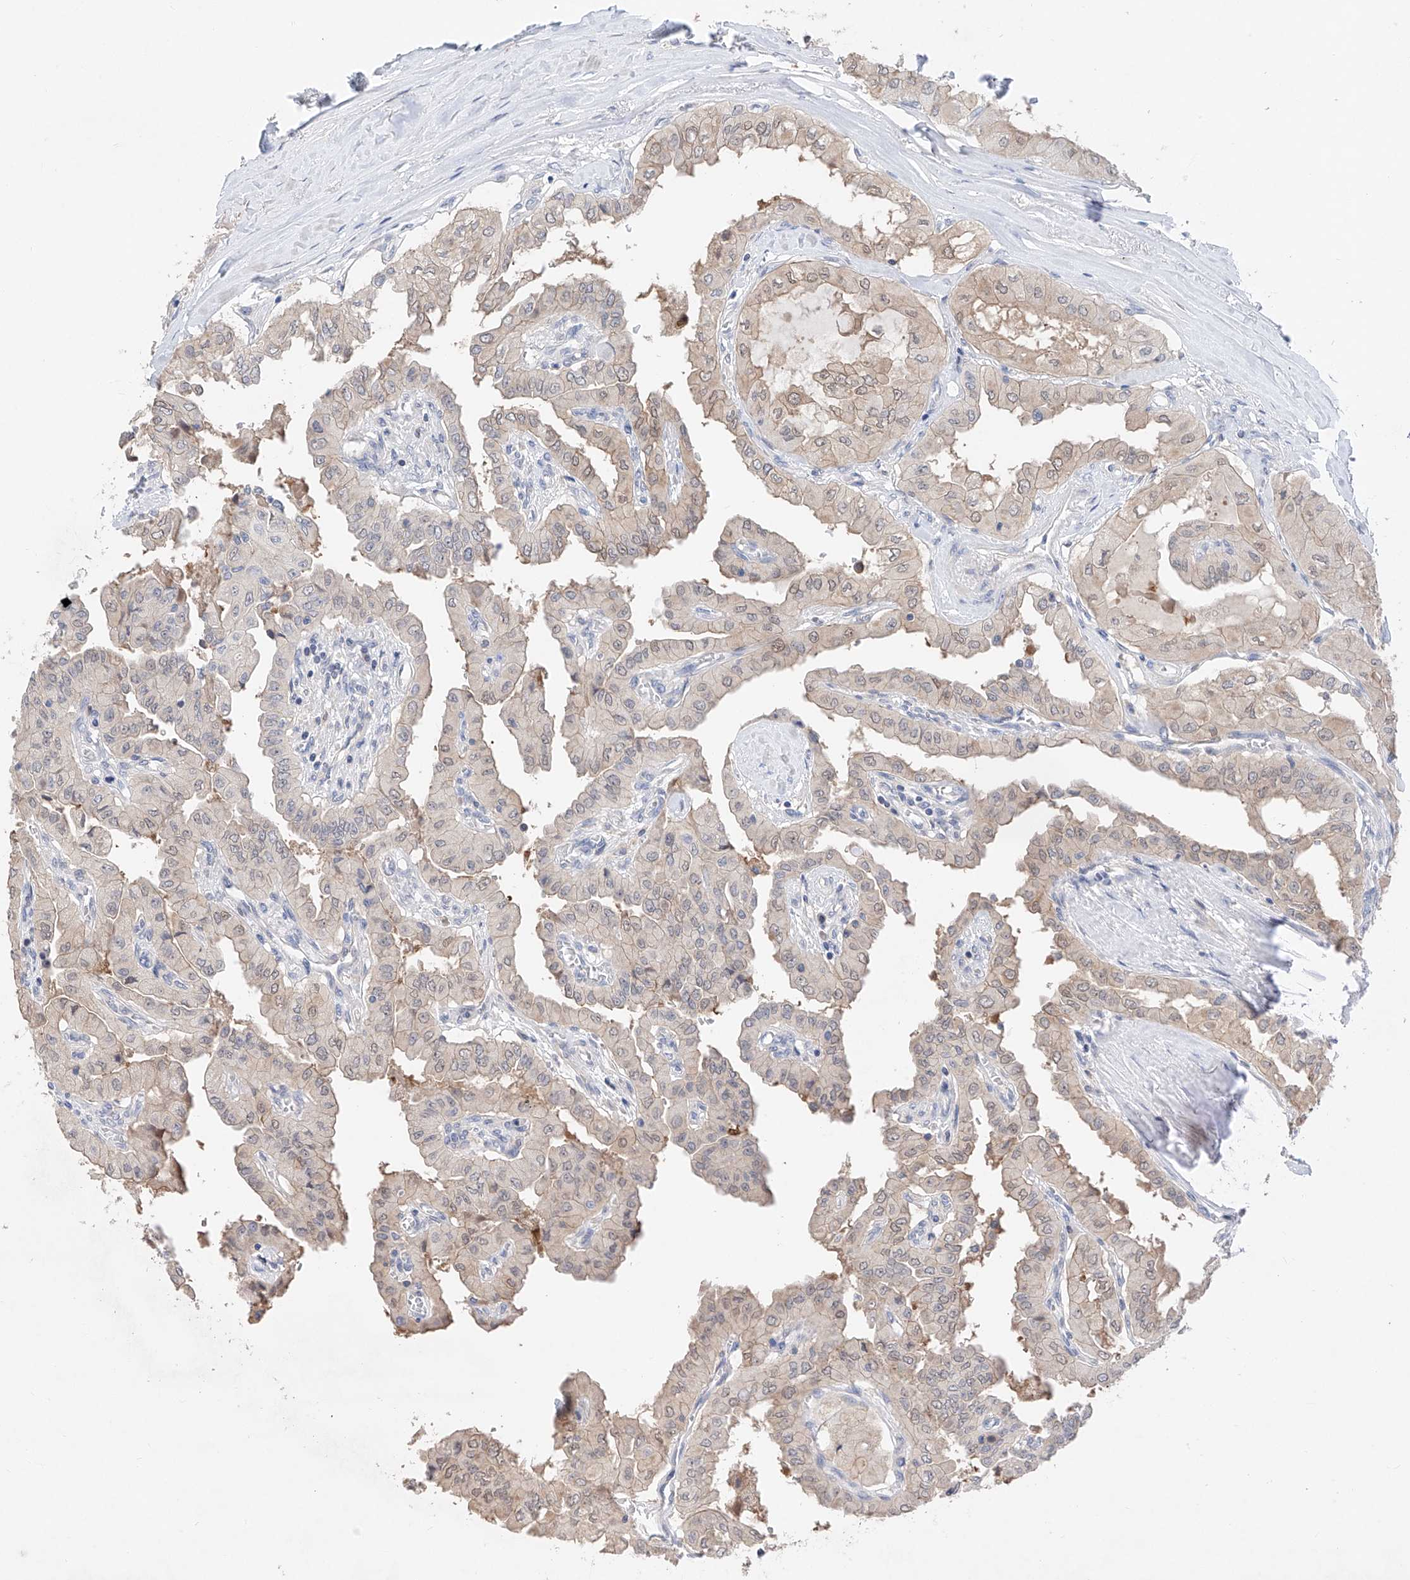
{"staining": {"intensity": "weak", "quantity": ">75%", "location": "cytoplasmic/membranous,nuclear"}, "tissue": "thyroid cancer", "cell_type": "Tumor cells", "image_type": "cancer", "snomed": [{"axis": "morphology", "description": "Papillary adenocarcinoma, NOS"}, {"axis": "topography", "description": "Thyroid gland"}], "caption": "Thyroid papillary adenocarcinoma stained with immunohistochemistry exhibits weak cytoplasmic/membranous and nuclear staining in about >75% of tumor cells.", "gene": "FUCA2", "patient": {"sex": "female", "age": 59}}